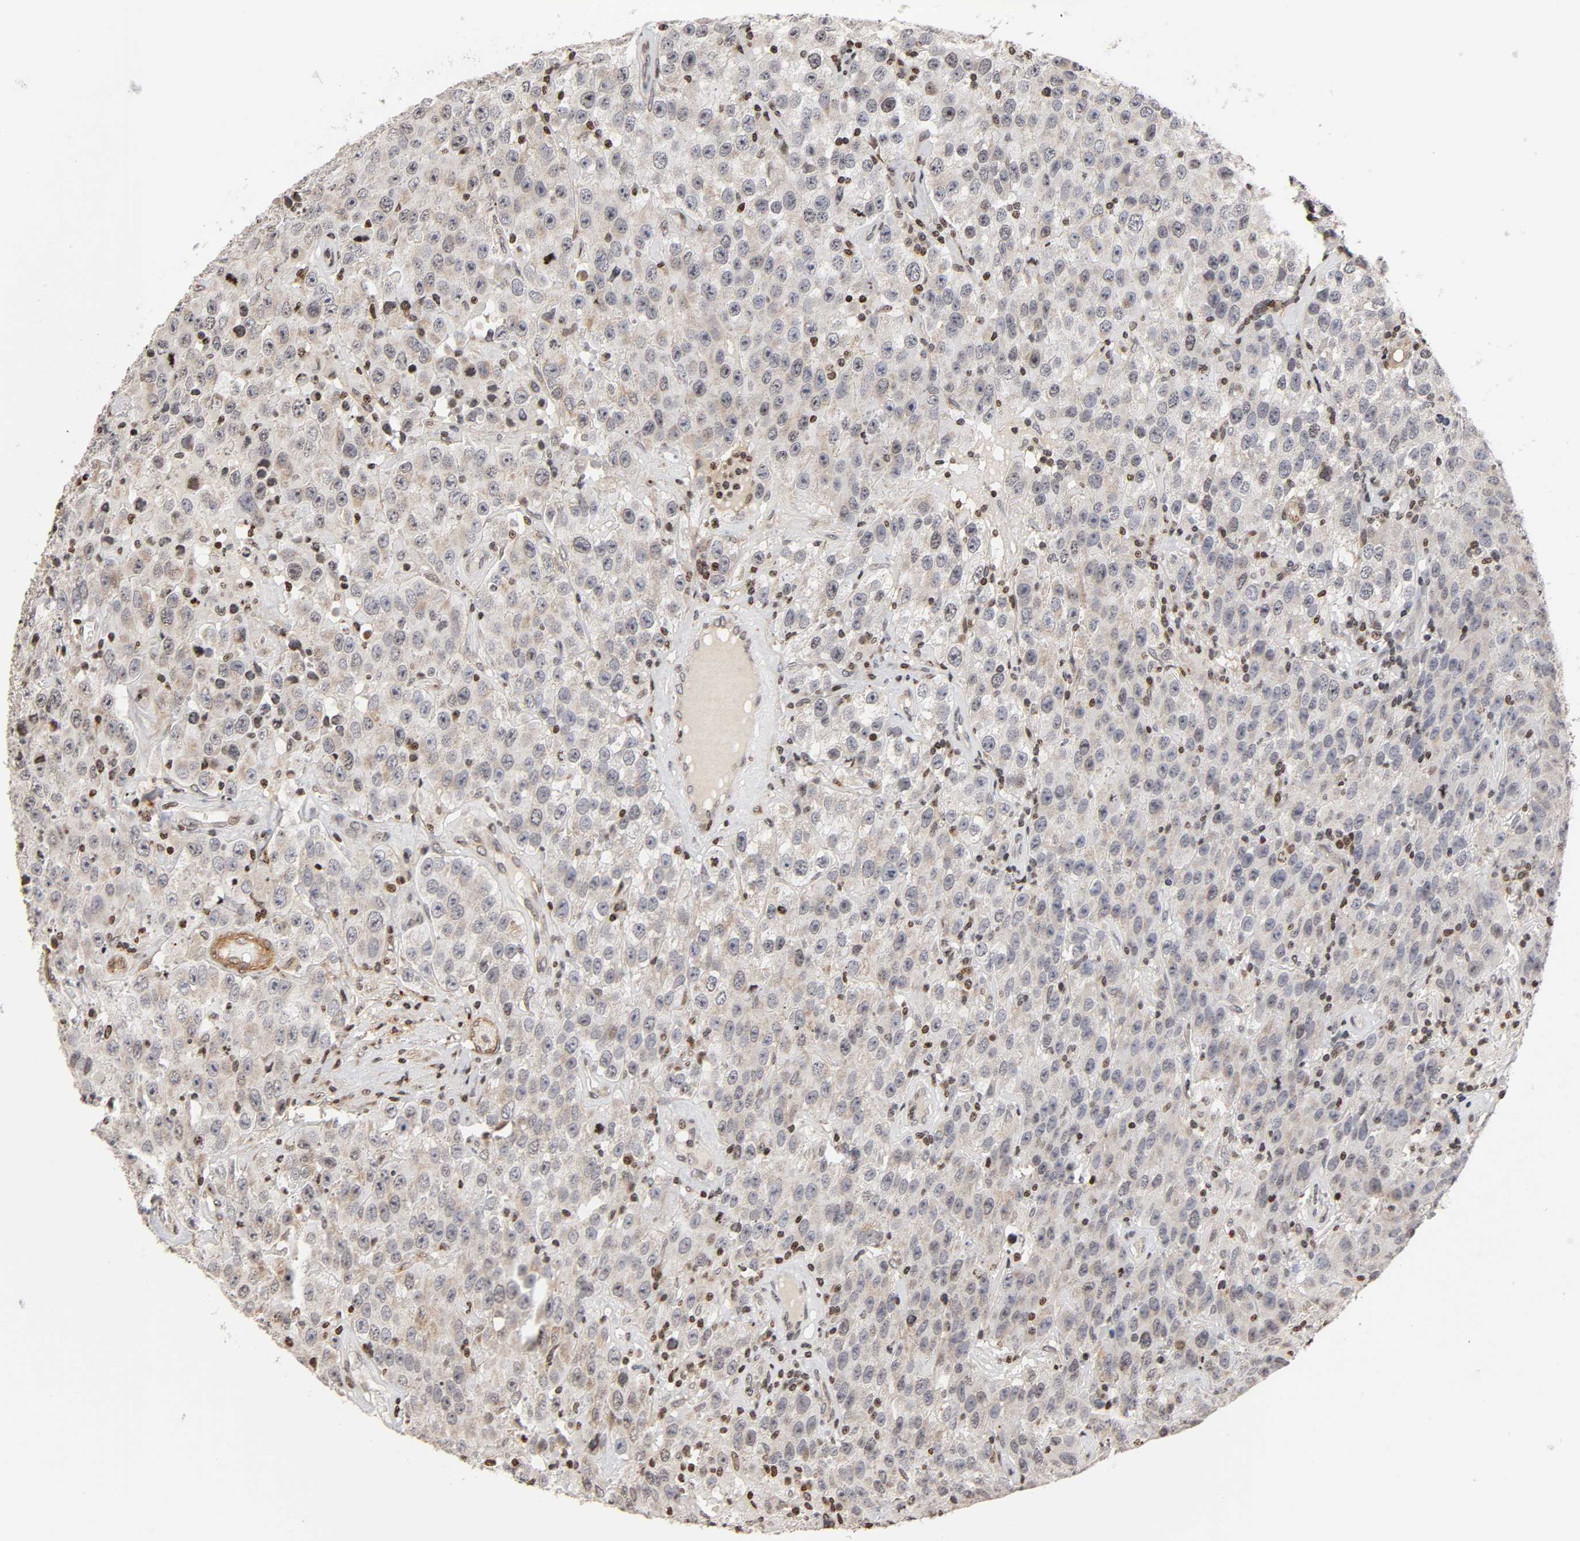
{"staining": {"intensity": "negative", "quantity": "none", "location": "none"}, "tissue": "testis cancer", "cell_type": "Tumor cells", "image_type": "cancer", "snomed": [{"axis": "morphology", "description": "Seminoma, NOS"}, {"axis": "topography", "description": "Testis"}], "caption": "Seminoma (testis) stained for a protein using immunohistochemistry shows no positivity tumor cells.", "gene": "ITGAV", "patient": {"sex": "male", "age": 52}}